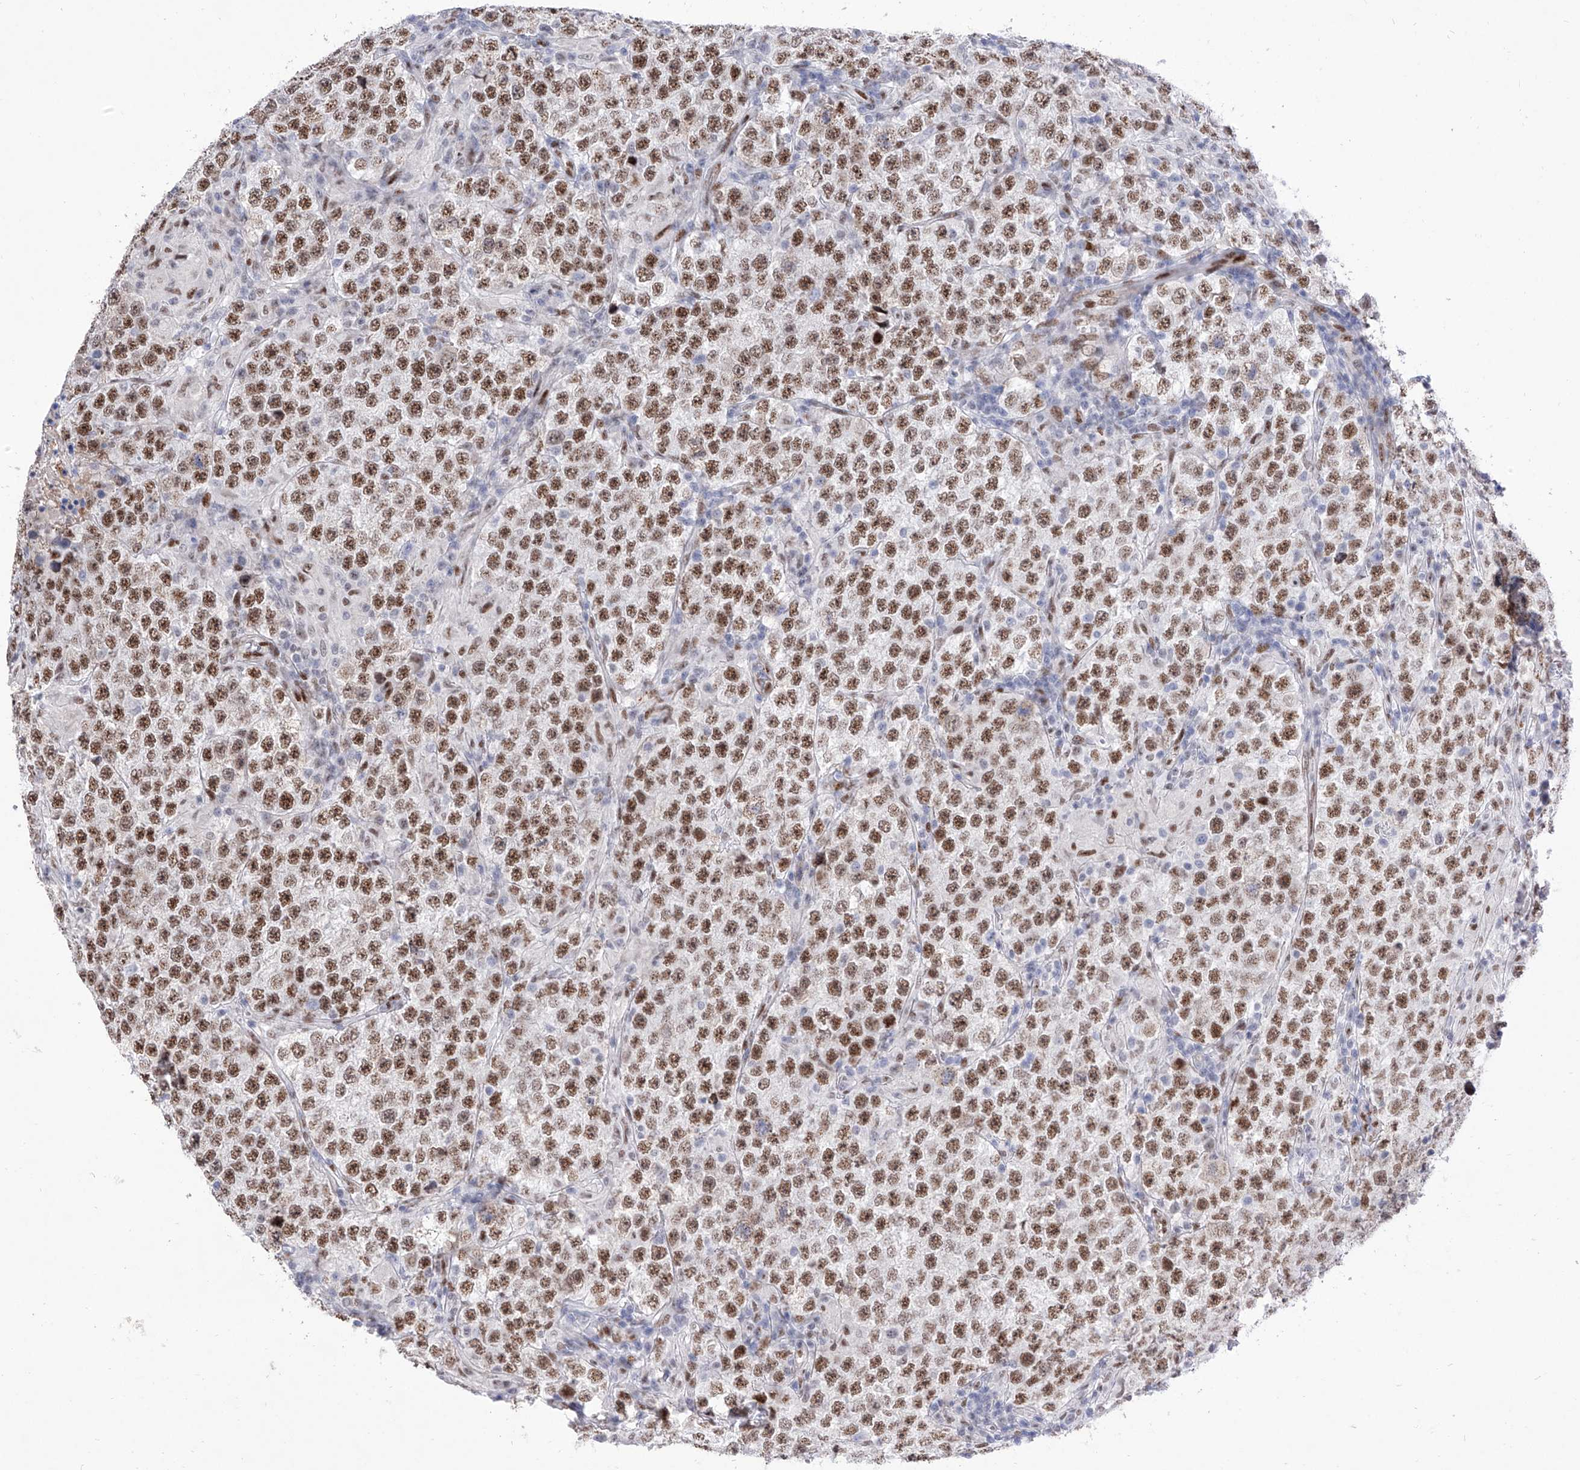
{"staining": {"intensity": "strong", "quantity": ">75%", "location": "nuclear"}, "tissue": "testis cancer", "cell_type": "Tumor cells", "image_type": "cancer", "snomed": [{"axis": "morphology", "description": "Normal tissue, NOS"}, {"axis": "morphology", "description": "Urothelial carcinoma, High grade"}, {"axis": "morphology", "description": "Seminoma, NOS"}, {"axis": "morphology", "description": "Carcinoma, Embryonal, NOS"}, {"axis": "topography", "description": "Urinary bladder"}, {"axis": "topography", "description": "Testis"}], "caption": "This image exhibits immunohistochemistry staining of testis cancer (high-grade urothelial carcinoma), with high strong nuclear staining in about >75% of tumor cells.", "gene": "ATN1", "patient": {"sex": "male", "age": 41}}